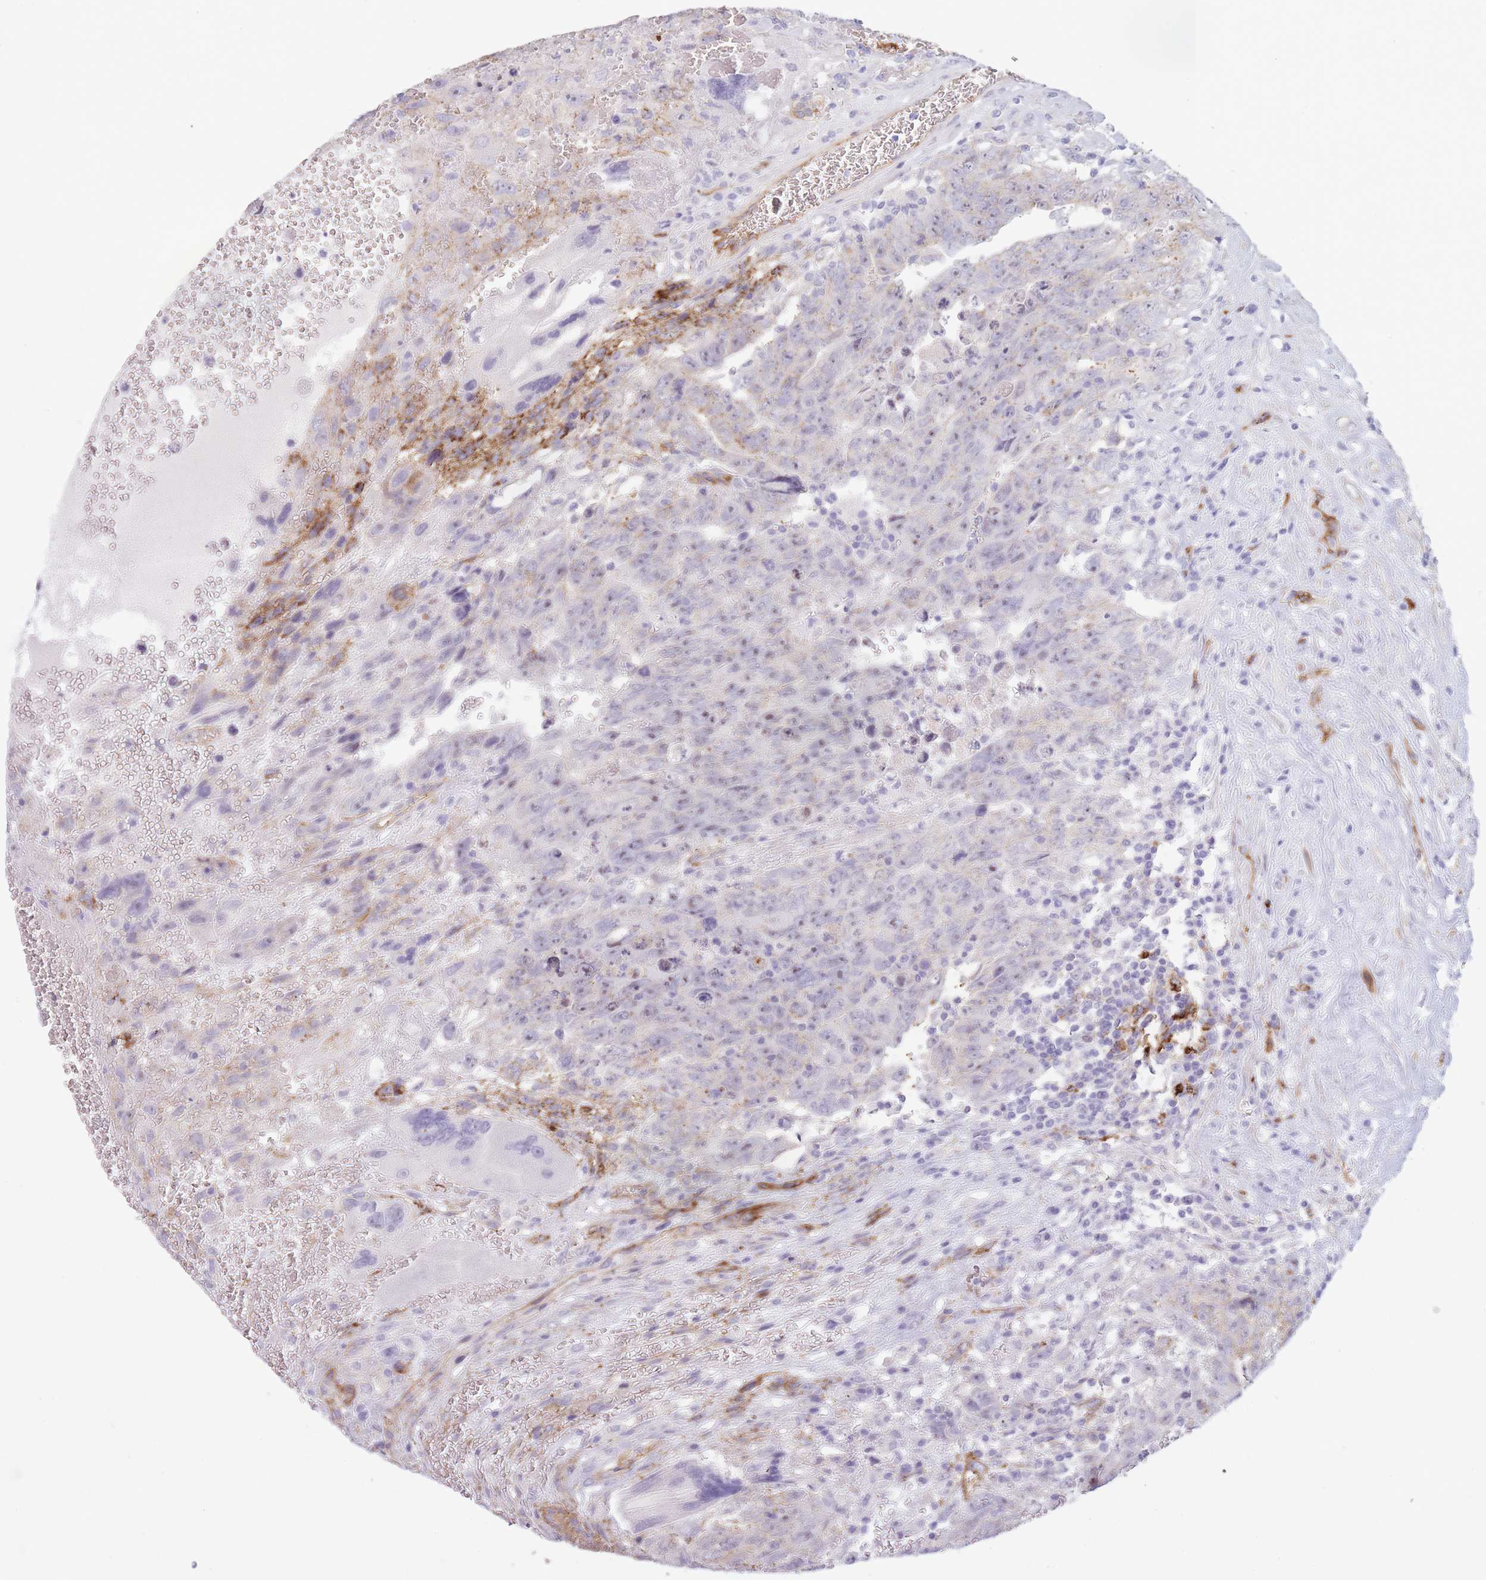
{"staining": {"intensity": "negative", "quantity": "none", "location": "none"}, "tissue": "testis cancer", "cell_type": "Tumor cells", "image_type": "cancer", "snomed": [{"axis": "morphology", "description": "Carcinoma, Embryonal, NOS"}, {"axis": "topography", "description": "Testis"}], "caption": "Immunohistochemistry (IHC) of testis cancer demonstrates no positivity in tumor cells.", "gene": "UTP14A", "patient": {"sex": "male", "age": 28}}